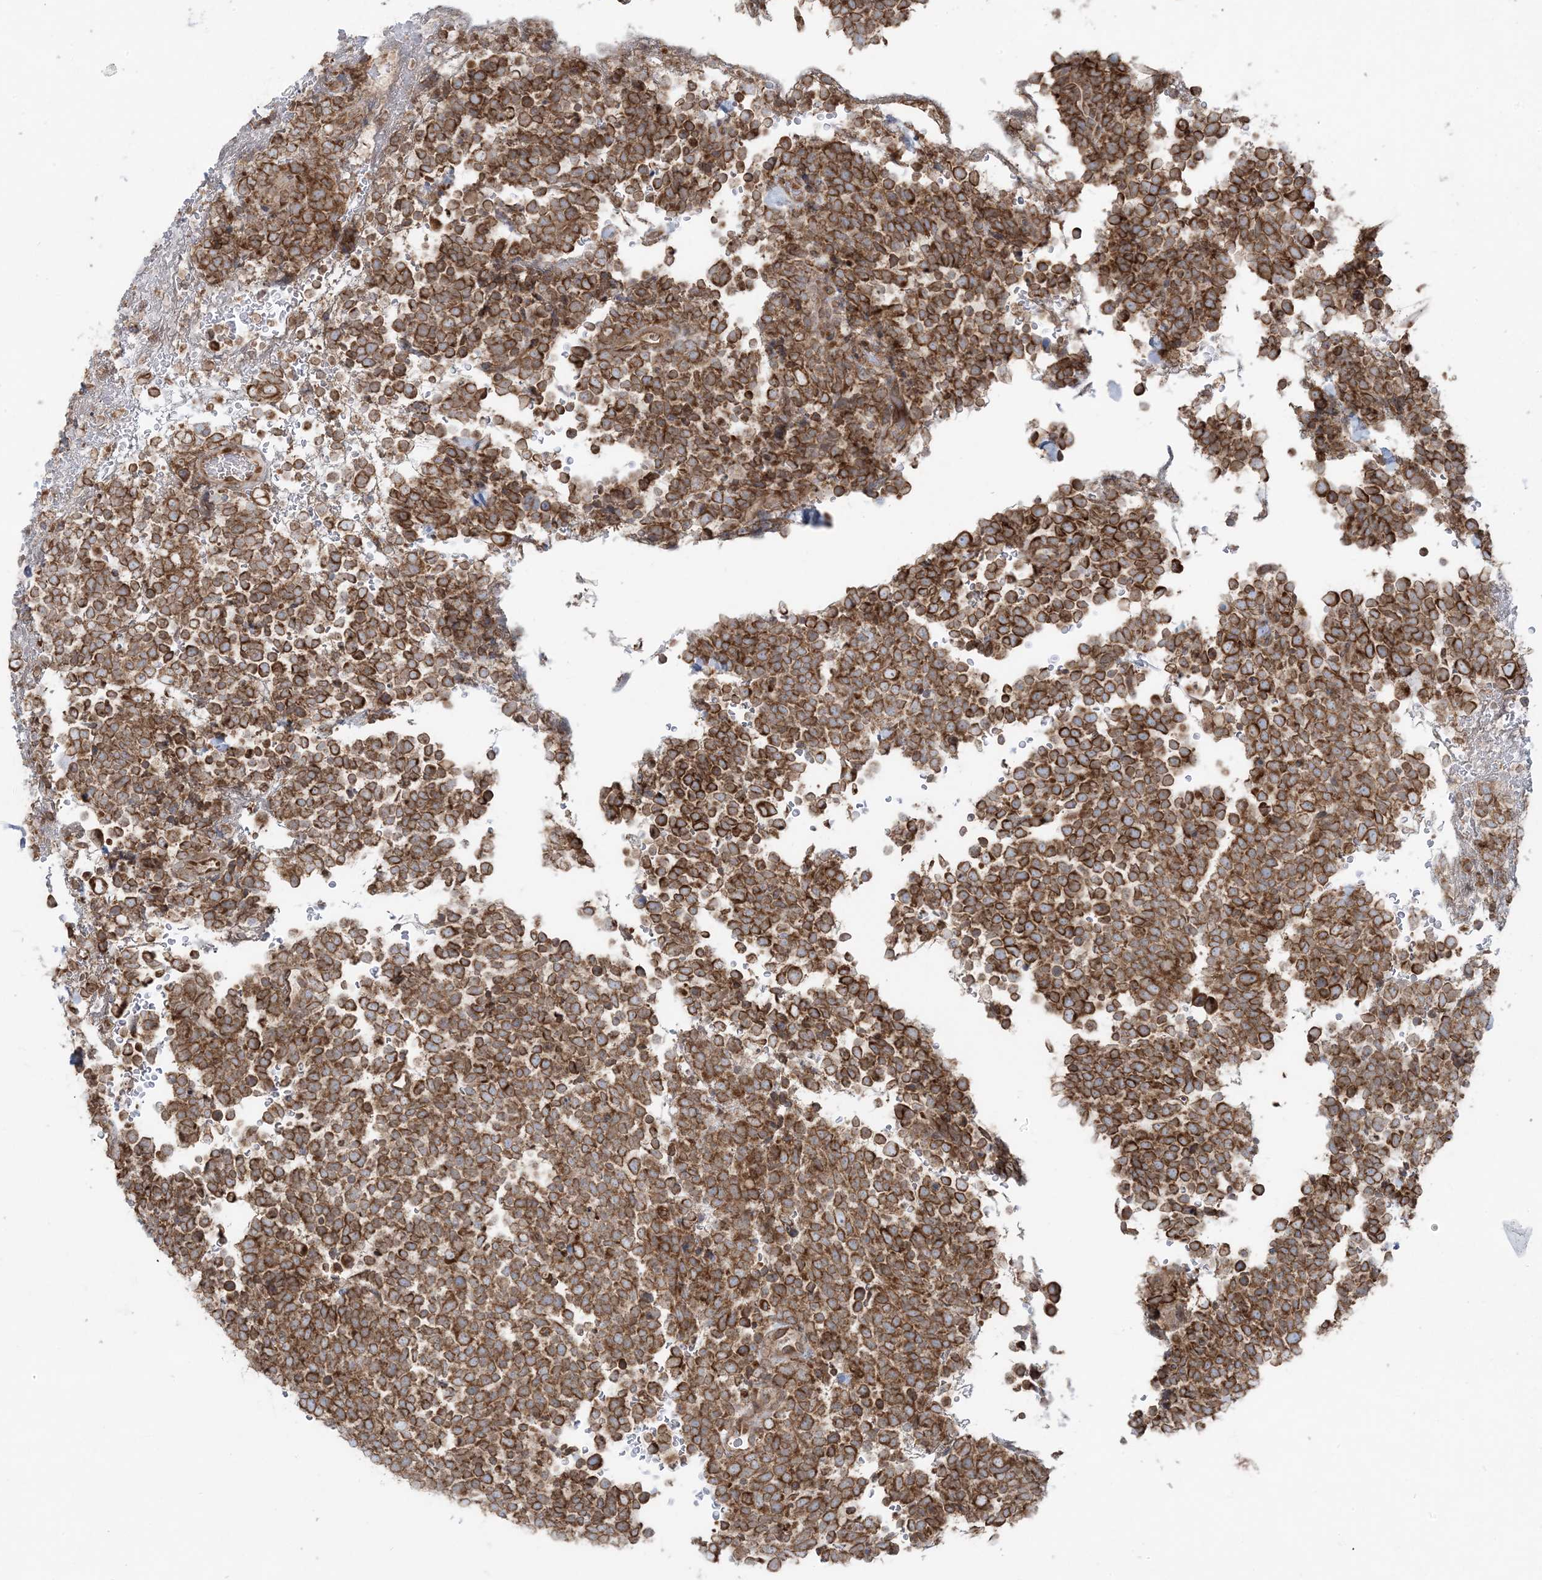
{"staining": {"intensity": "moderate", "quantity": ">75%", "location": "cytoplasmic/membranous"}, "tissue": "urothelial cancer", "cell_type": "Tumor cells", "image_type": "cancer", "snomed": [{"axis": "morphology", "description": "Urothelial carcinoma, High grade"}, {"axis": "topography", "description": "Urinary bladder"}], "caption": "Immunohistochemistry (IHC) (DAB (3,3'-diaminobenzidine)) staining of urothelial carcinoma (high-grade) reveals moderate cytoplasmic/membranous protein staining in about >75% of tumor cells.", "gene": "UBXN4", "patient": {"sex": "female", "age": 82}}